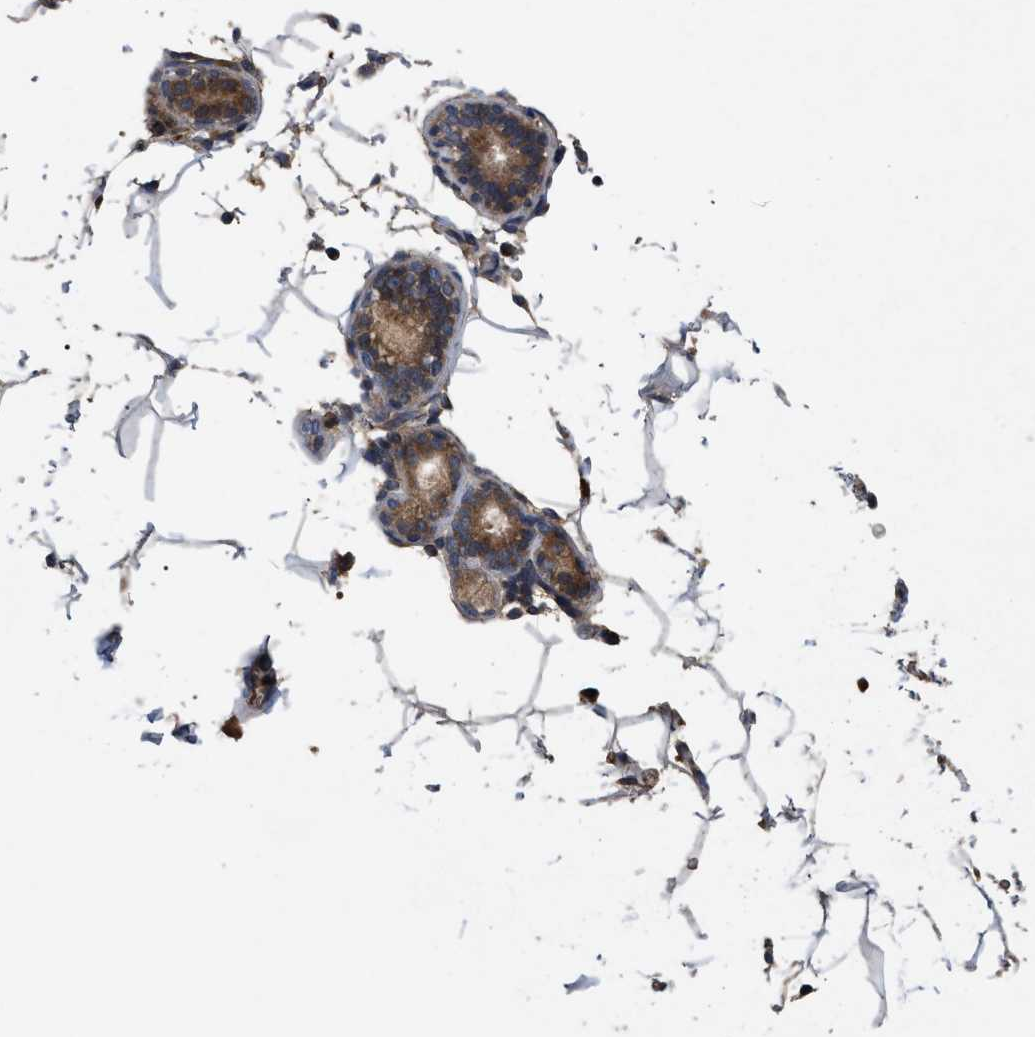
{"staining": {"intensity": "moderate", "quantity": ">75%", "location": "cytoplasmic/membranous"}, "tissue": "adipose tissue", "cell_type": "Adipocytes", "image_type": "normal", "snomed": [{"axis": "morphology", "description": "Normal tissue, NOS"}, {"axis": "topography", "description": "Breast"}, {"axis": "topography", "description": "Soft tissue"}], "caption": "Protein staining displays moderate cytoplasmic/membranous expression in about >75% of adipocytes in normal adipose tissue.", "gene": "RAB2A", "patient": {"sex": "female", "age": 75}}